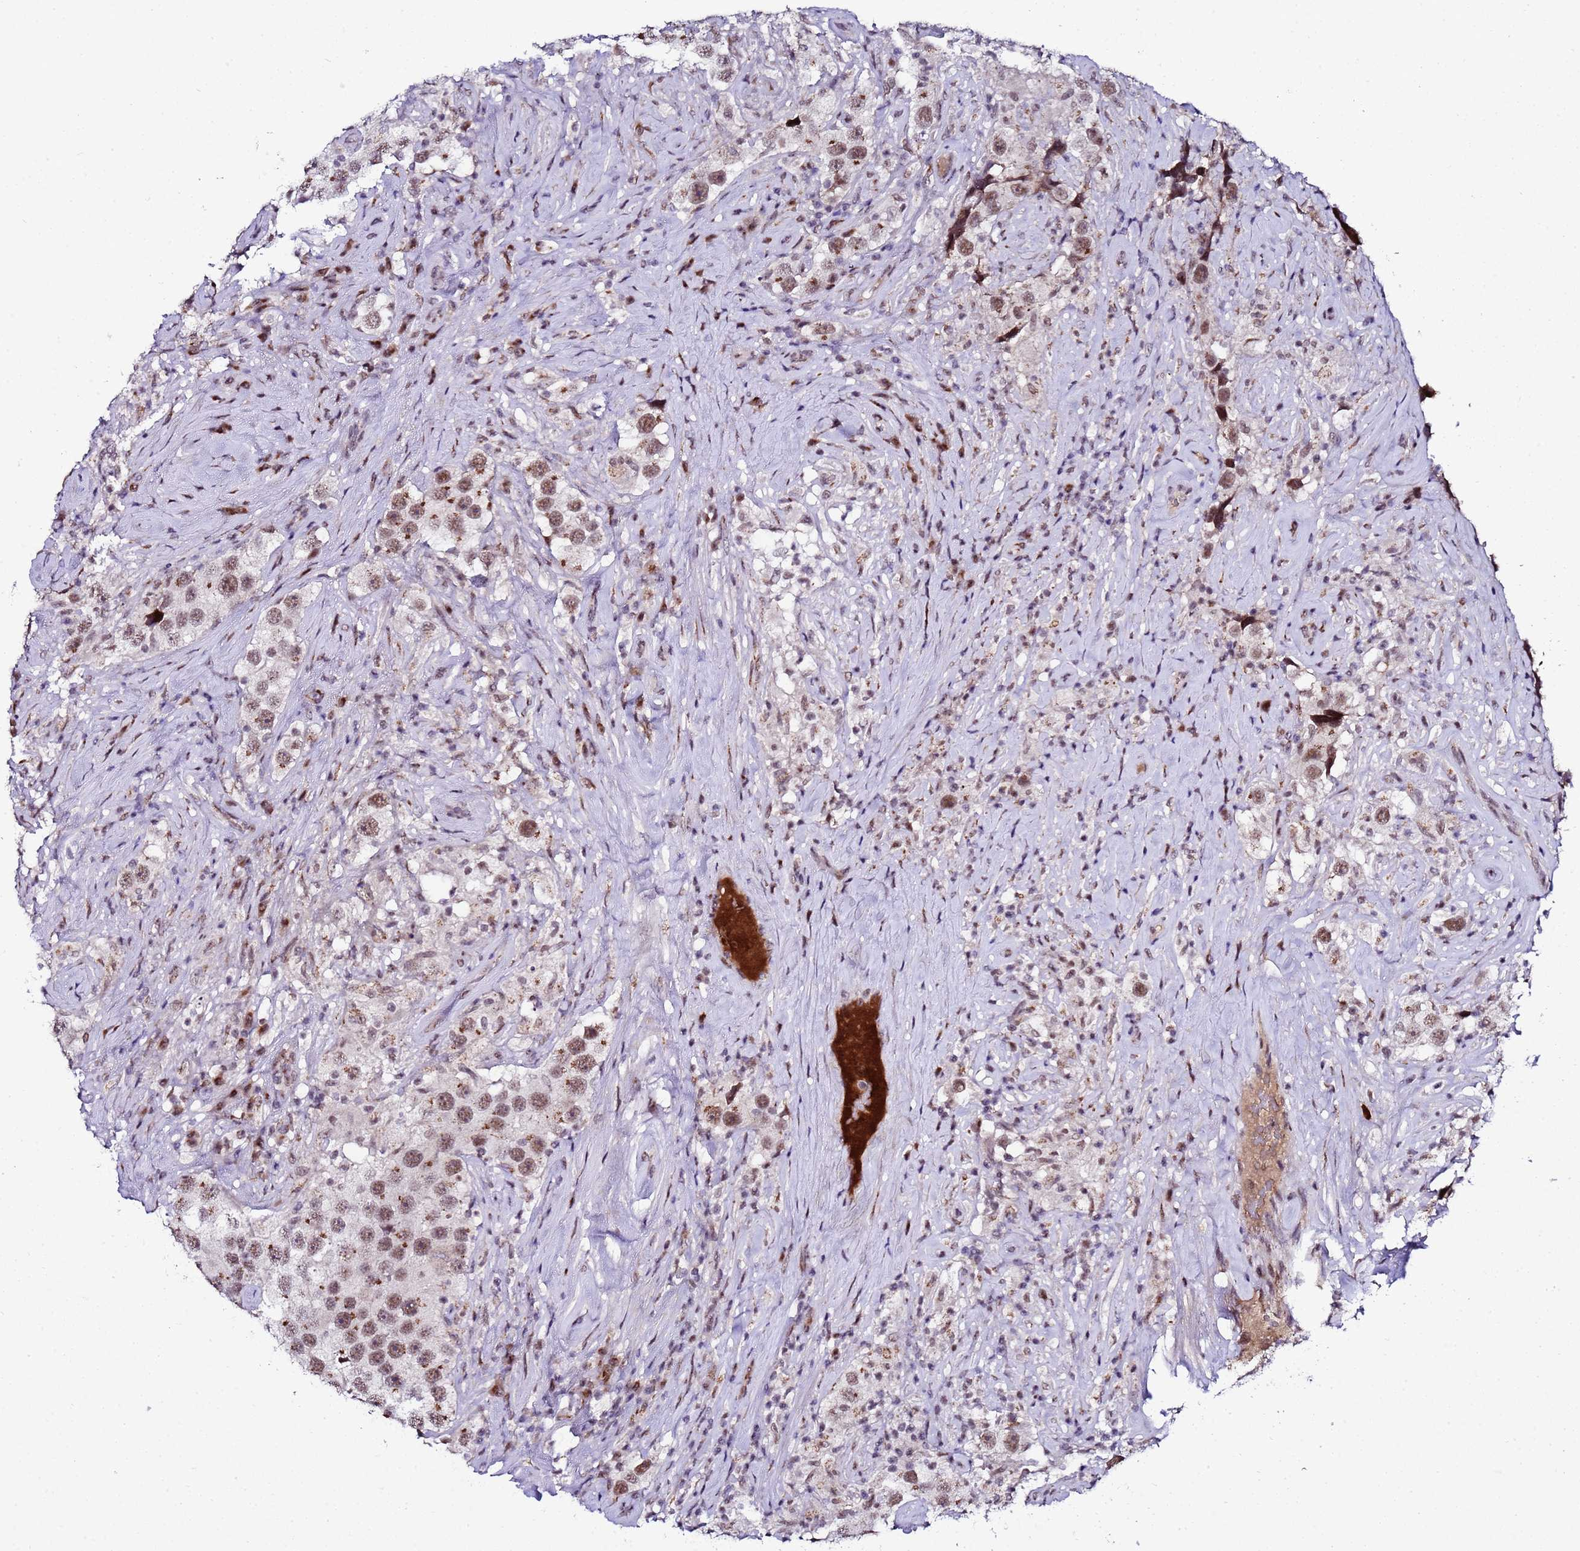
{"staining": {"intensity": "moderate", "quantity": ">75%", "location": "cytoplasmic/membranous,nuclear"}, "tissue": "testis cancer", "cell_type": "Tumor cells", "image_type": "cancer", "snomed": [{"axis": "morphology", "description": "Seminoma, NOS"}, {"axis": "topography", "description": "Testis"}], "caption": "Immunohistochemistry (IHC) (DAB) staining of seminoma (testis) displays moderate cytoplasmic/membranous and nuclear protein positivity in about >75% of tumor cells.", "gene": "C19orf47", "patient": {"sex": "male", "age": 49}}